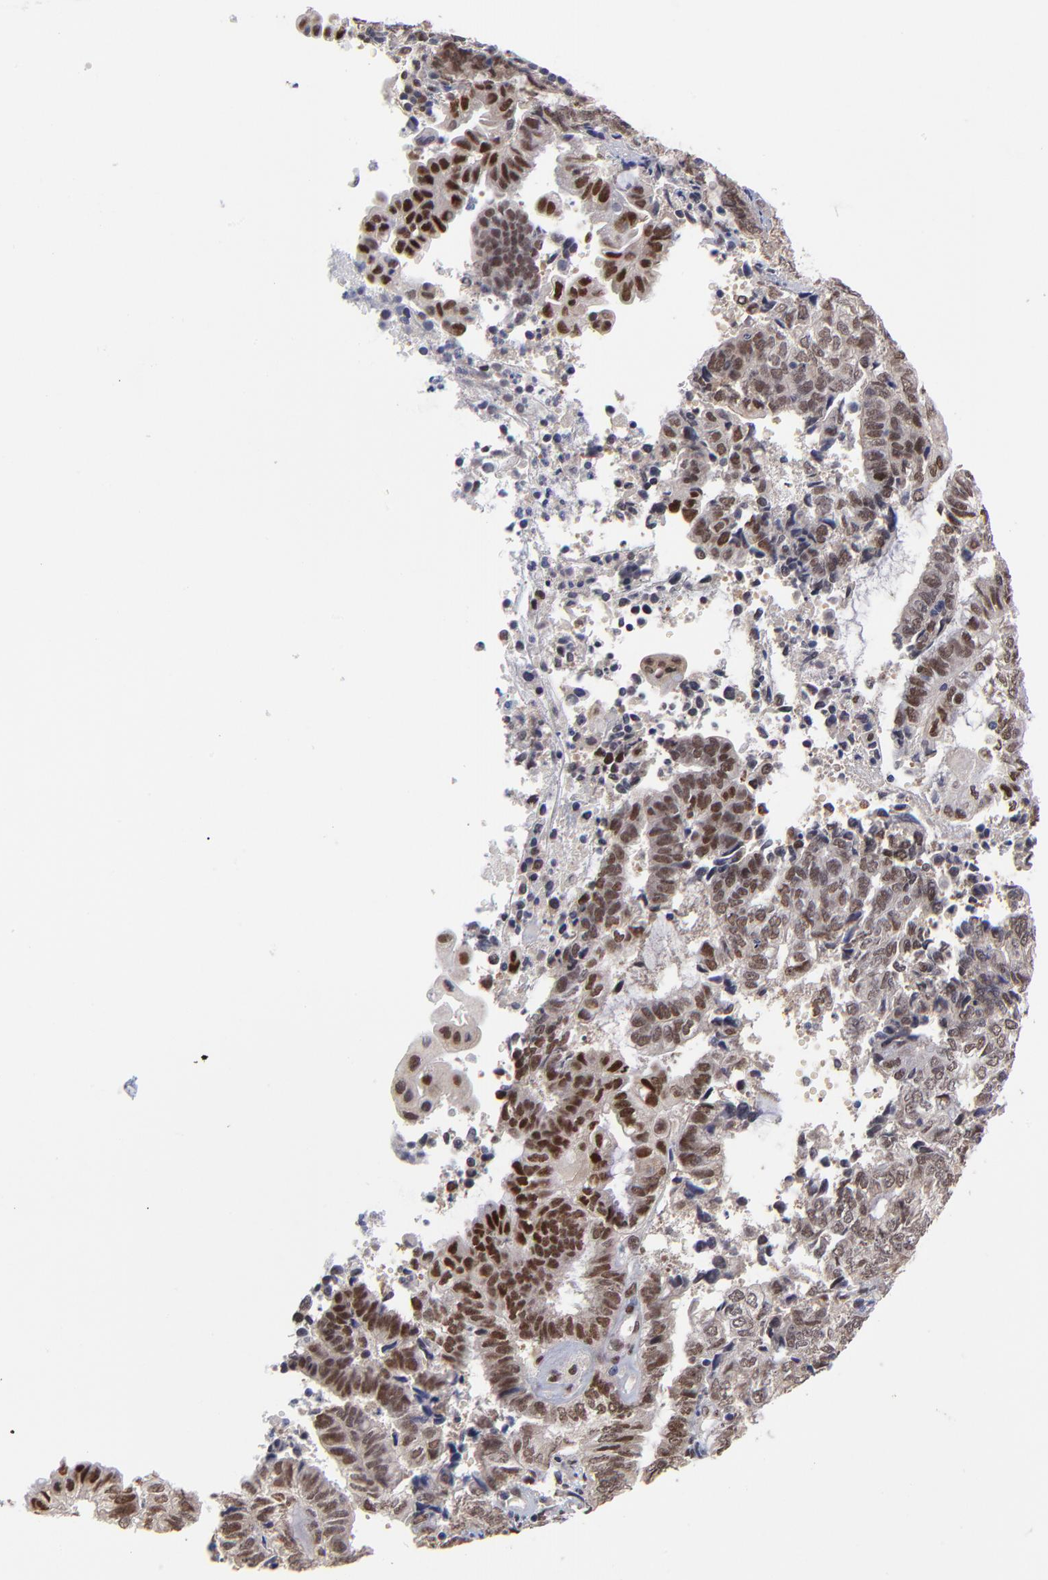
{"staining": {"intensity": "moderate", "quantity": "25%-75%", "location": "nuclear"}, "tissue": "endometrial cancer", "cell_type": "Tumor cells", "image_type": "cancer", "snomed": [{"axis": "morphology", "description": "Adenocarcinoma, NOS"}, {"axis": "topography", "description": "Uterus"}, {"axis": "topography", "description": "Endometrium"}], "caption": "Tumor cells display medium levels of moderate nuclear positivity in about 25%-75% of cells in endometrial adenocarcinoma. (Brightfield microscopy of DAB IHC at high magnification).", "gene": "UBE2E3", "patient": {"sex": "female", "age": 70}}